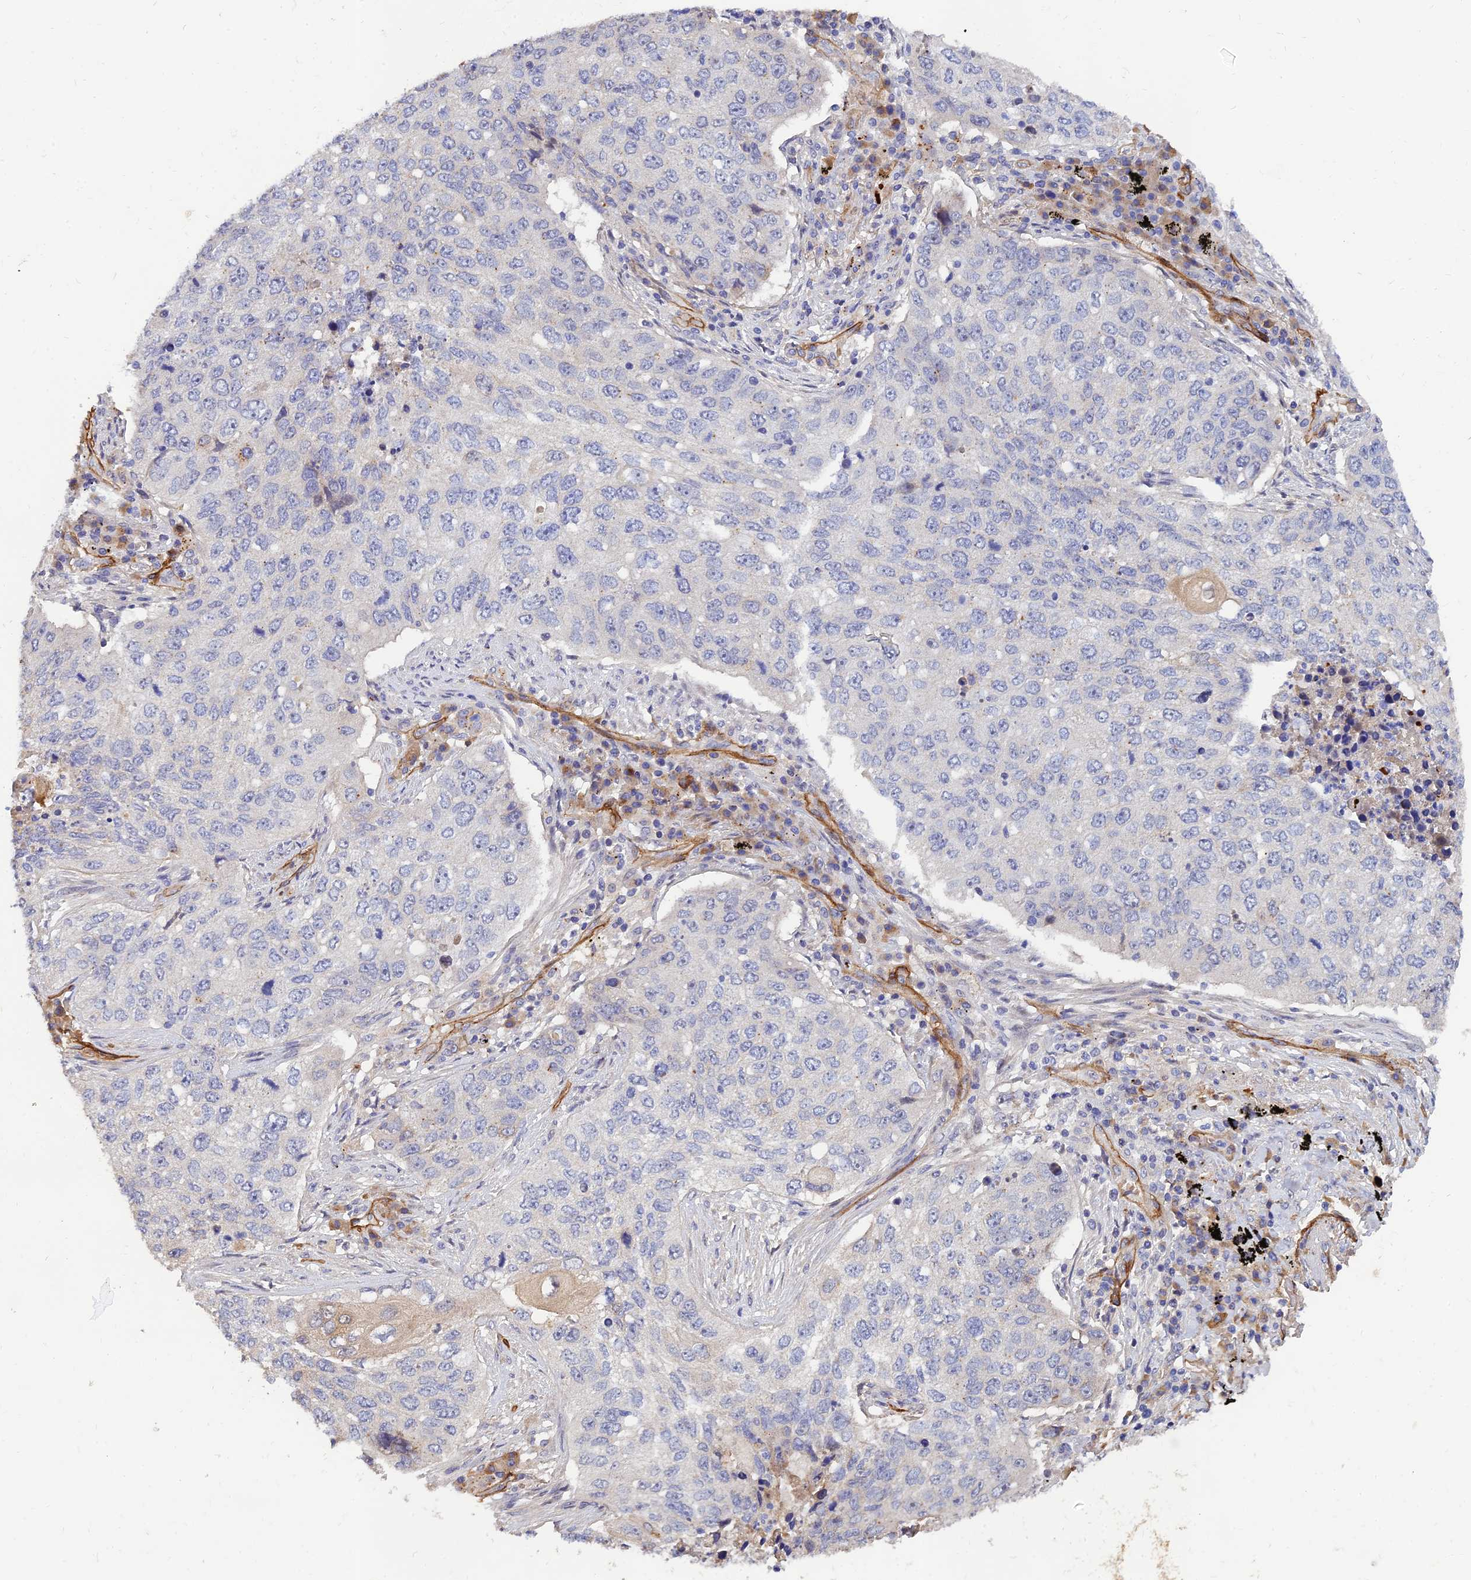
{"staining": {"intensity": "negative", "quantity": "none", "location": "none"}, "tissue": "lung cancer", "cell_type": "Tumor cells", "image_type": "cancer", "snomed": [{"axis": "morphology", "description": "Squamous cell carcinoma, NOS"}, {"axis": "topography", "description": "Lung"}], "caption": "This histopathology image is of squamous cell carcinoma (lung) stained with immunohistochemistry to label a protein in brown with the nuclei are counter-stained blue. There is no staining in tumor cells.", "gene": "MRPL35", "patient": {"sex": "female", "age": 63}}